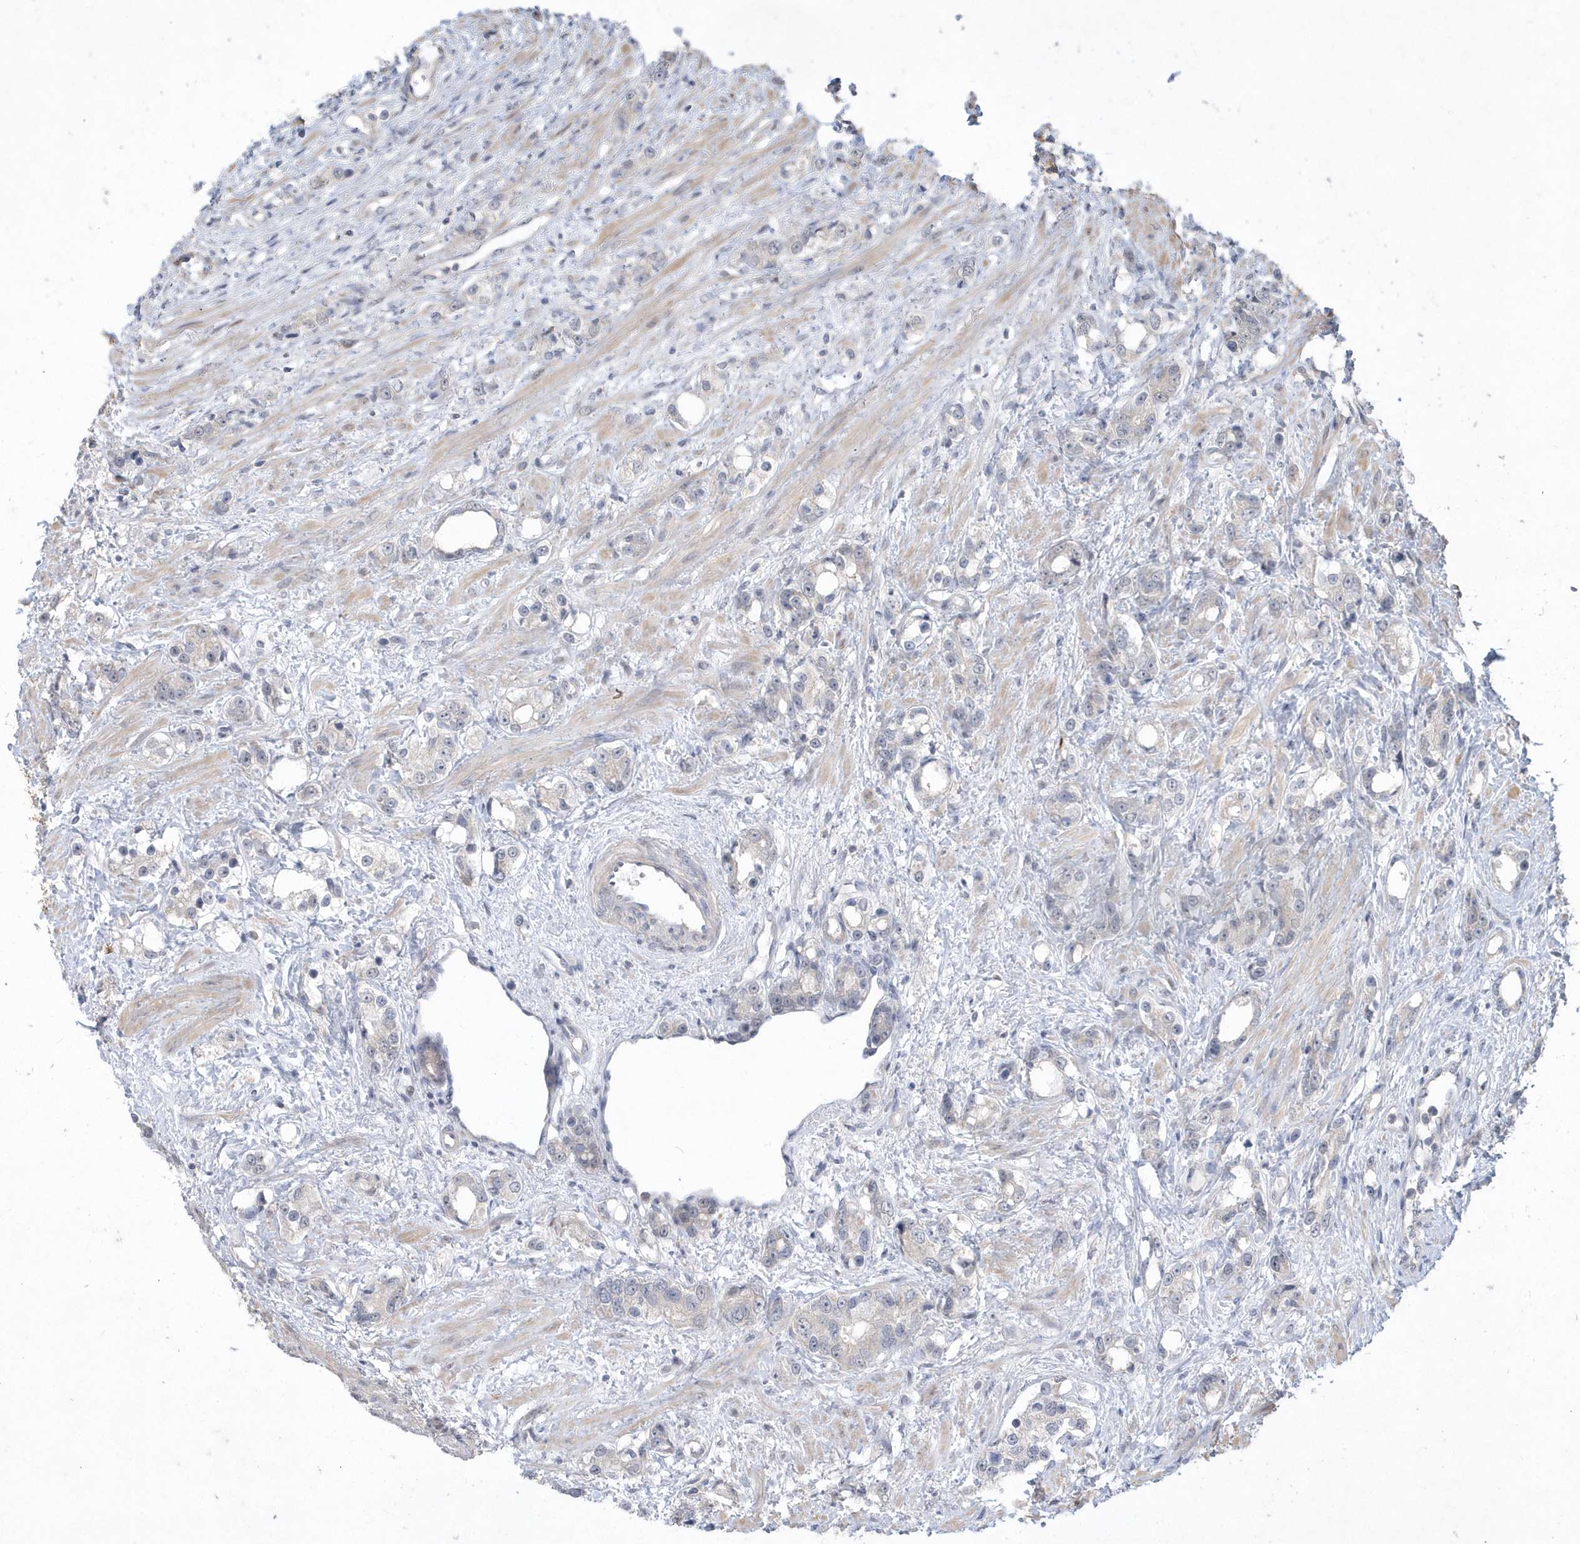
{"staining": {"intensity": "negative", "quantity": "none", "location": "none"}, "tissue": "prostate cancer", "cell_type": "Tumor cells", "image_type": "cancer", "snomed": [{"axis": "morphology", "description": "Adenocarcinoma, High grade"}, {"axis": "topography", "description": "Prostate"}], "caption": "Prostate cancer was stained to show a protein in brown. There is no significant staining in tumor cells.", "gene": "TSPEAR", "patient": {"sex": "male", "age": 63}}